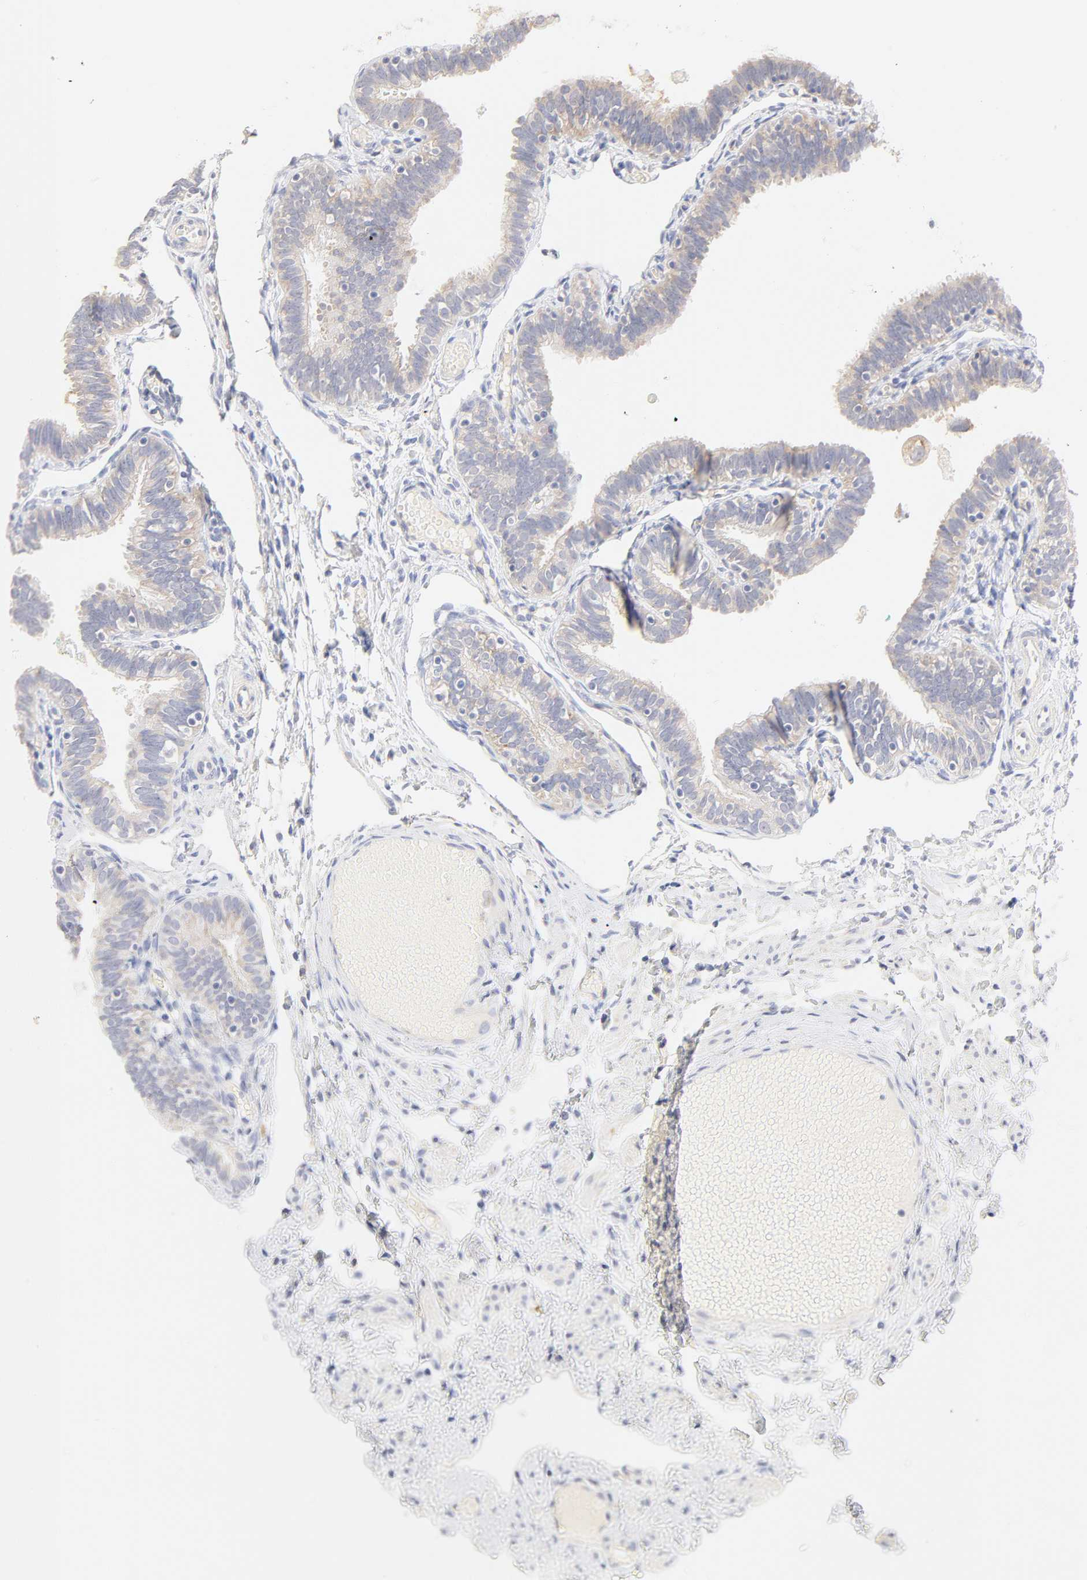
{"staining": {"intensity": "weak", "quantity": ">75%", "location": "cytoplasmic/membranous"}, "tissue": "fallopian tube", "cell_type": "Glandular cells", "image_type": "normal", "snomed": [{"axis": "morphology", "description": "Normal tissue, NOS"}, {"axis": "topography", "description": "Fallopian tube"}], "caption": "The photomicrograph reveals immunohistochemical staining of benign fallopian tube. There is weak cytoplasmic/membranous expression is seen in about >75% of glandular cells. (brown staining indicates protein expression, while blue staining denotes nuclei).", "gene": "MTERF2", "patient": {"sex": "female", "age": 46}}